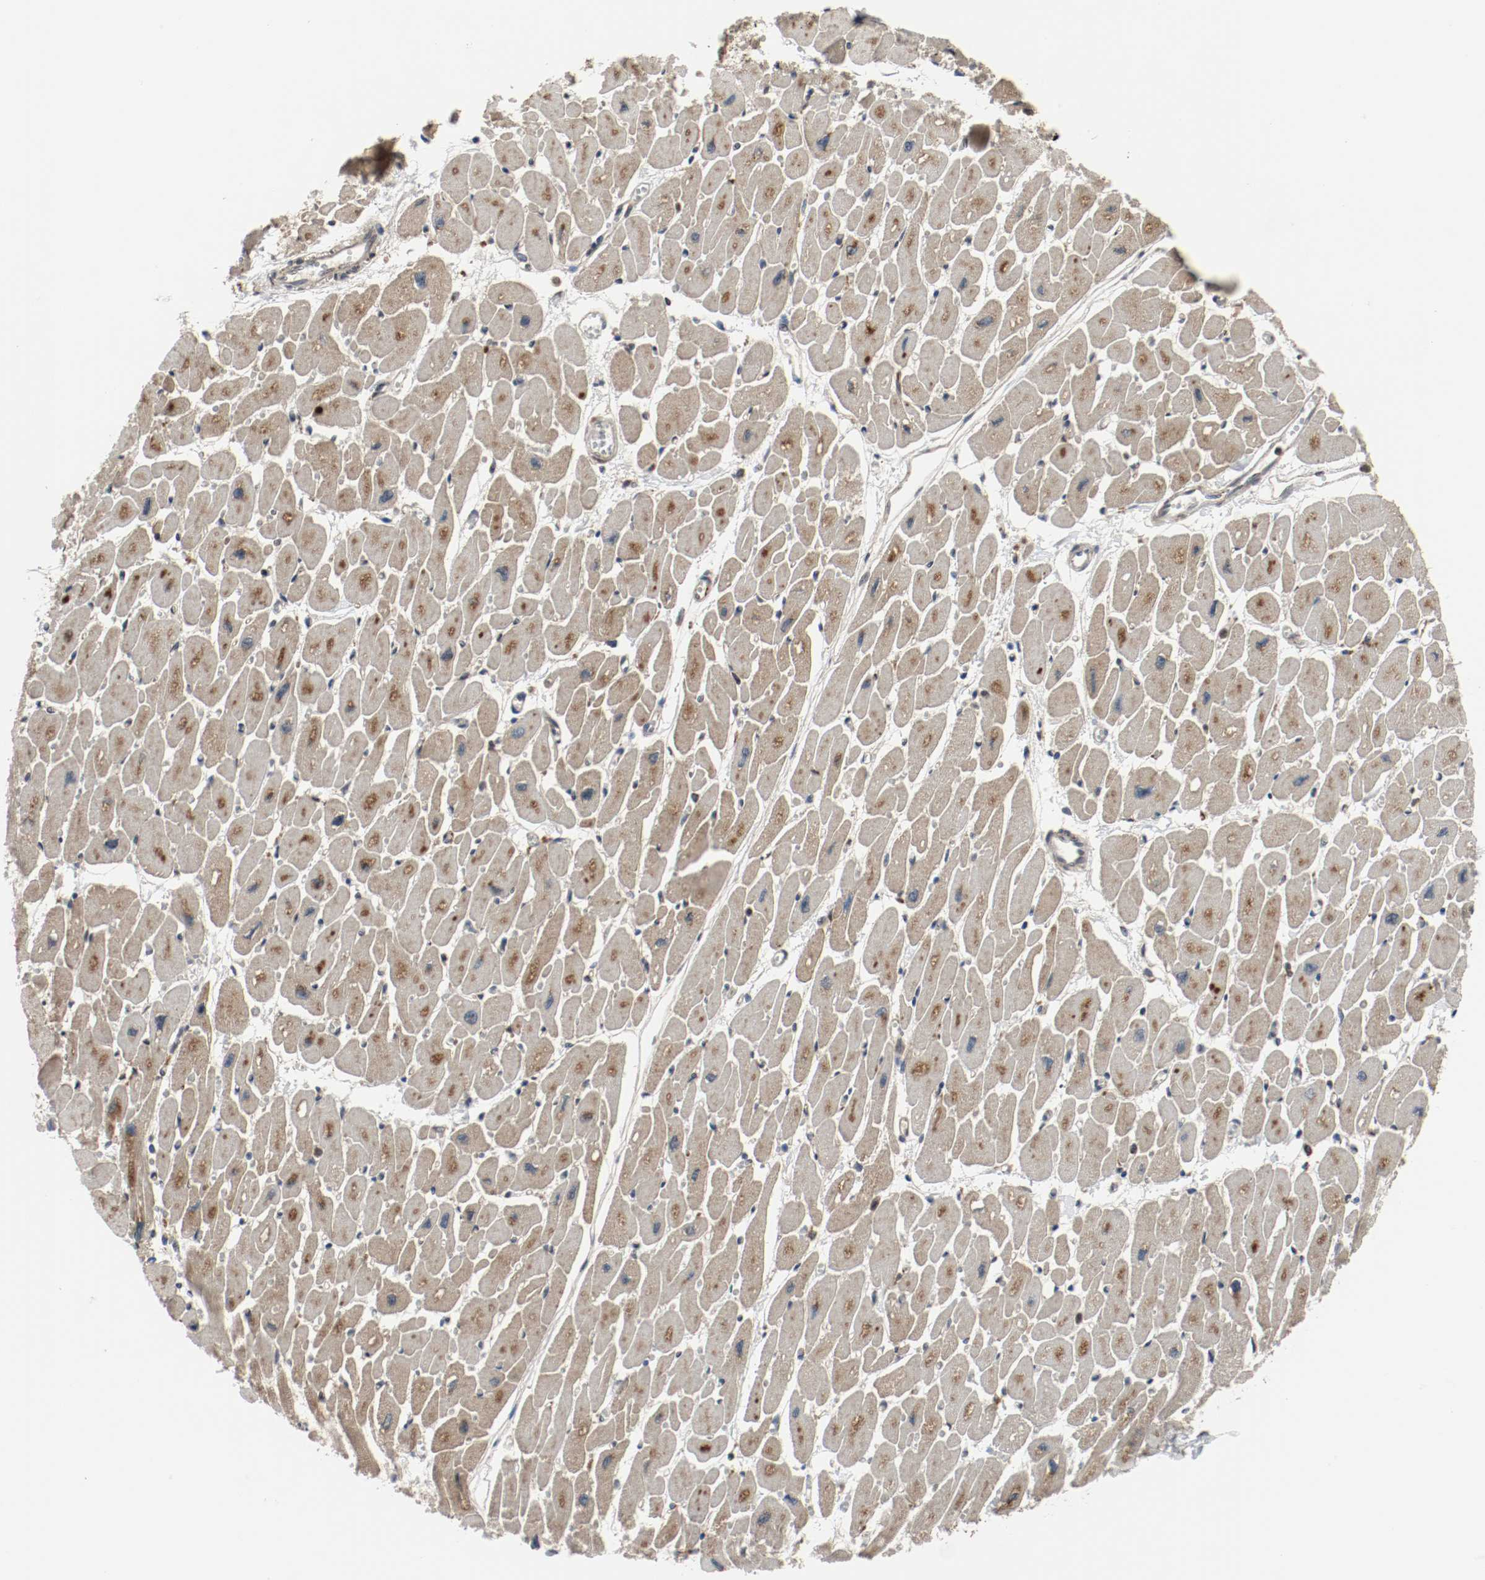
{"staining": {"intensity": "moderate", "quantity": ">75%", "location": "cytoplasmic/membranous"}, "tissue": "heart muscle", "cell_type": "Cardiomyocytes", "image_type": "normal", "snomed": [{"axis": "morphology", "description": "Normal tissue, NOS"}, {"axis": "topography", "description": "Heart"}], "caption": "This histopathology image shows IHC staining of unremarkable human heart muscle, with medium moderate cytoplasmic/membranous positivity in approximately >75% of cardiomyocytes.", "gene": "LAMP2", "patient": {"sex": "female", "age": 54}}